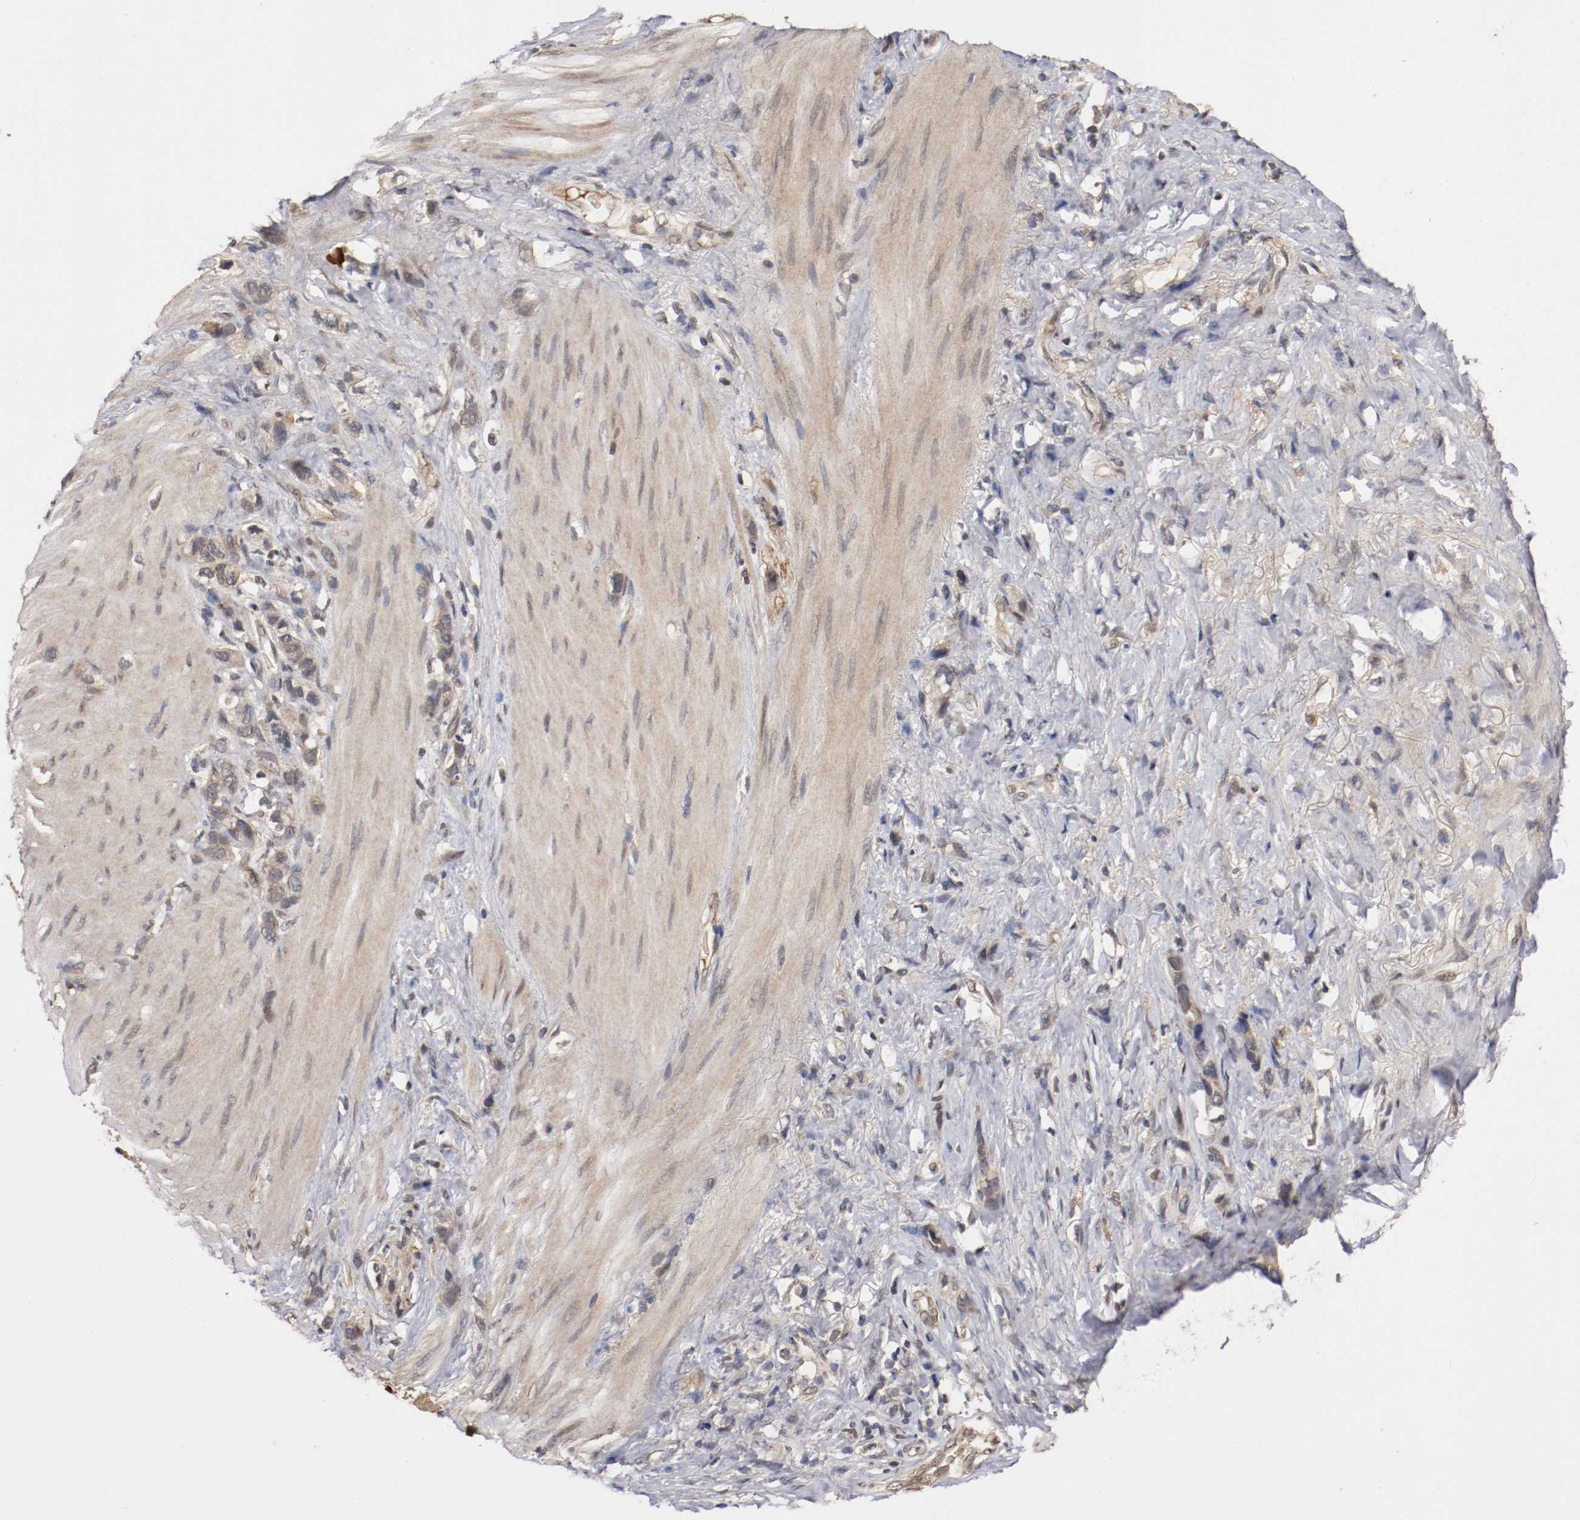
{"staining": {"intensity": "weak", "quantity": ">75%", "location": "cytoplasmic/membranous,nuclear"}, "tissue": "stomach cancer", "cell_type": "Tumor cells", "image_type": "cancer", "snomed": [{"axis": "morphology", "description": "Normal tissue, NOS"}, {"axis": "morphology", "description": "Adenocarcinoma, NOS"}, {"axis": "morphology", "description": "Adenocarcinoma, High grade"}, {"axis": "topography", "description": "Stomach, upper"}, {"axis": "topography", "description": "Stomach"}], "caption": "Stomach cancer (high-grade adenocarcinoma) tissue demonstrates weak cytoplasmic/membranous and nuclear staining in about >75% of tumor cells The staining is performed using DAB brown chromogen to label protein expression. The nuclei are counter-stained blue using hematoxylin.", "gene": "DNMT3B", "patient": {"sex": "female", "age": 65}}